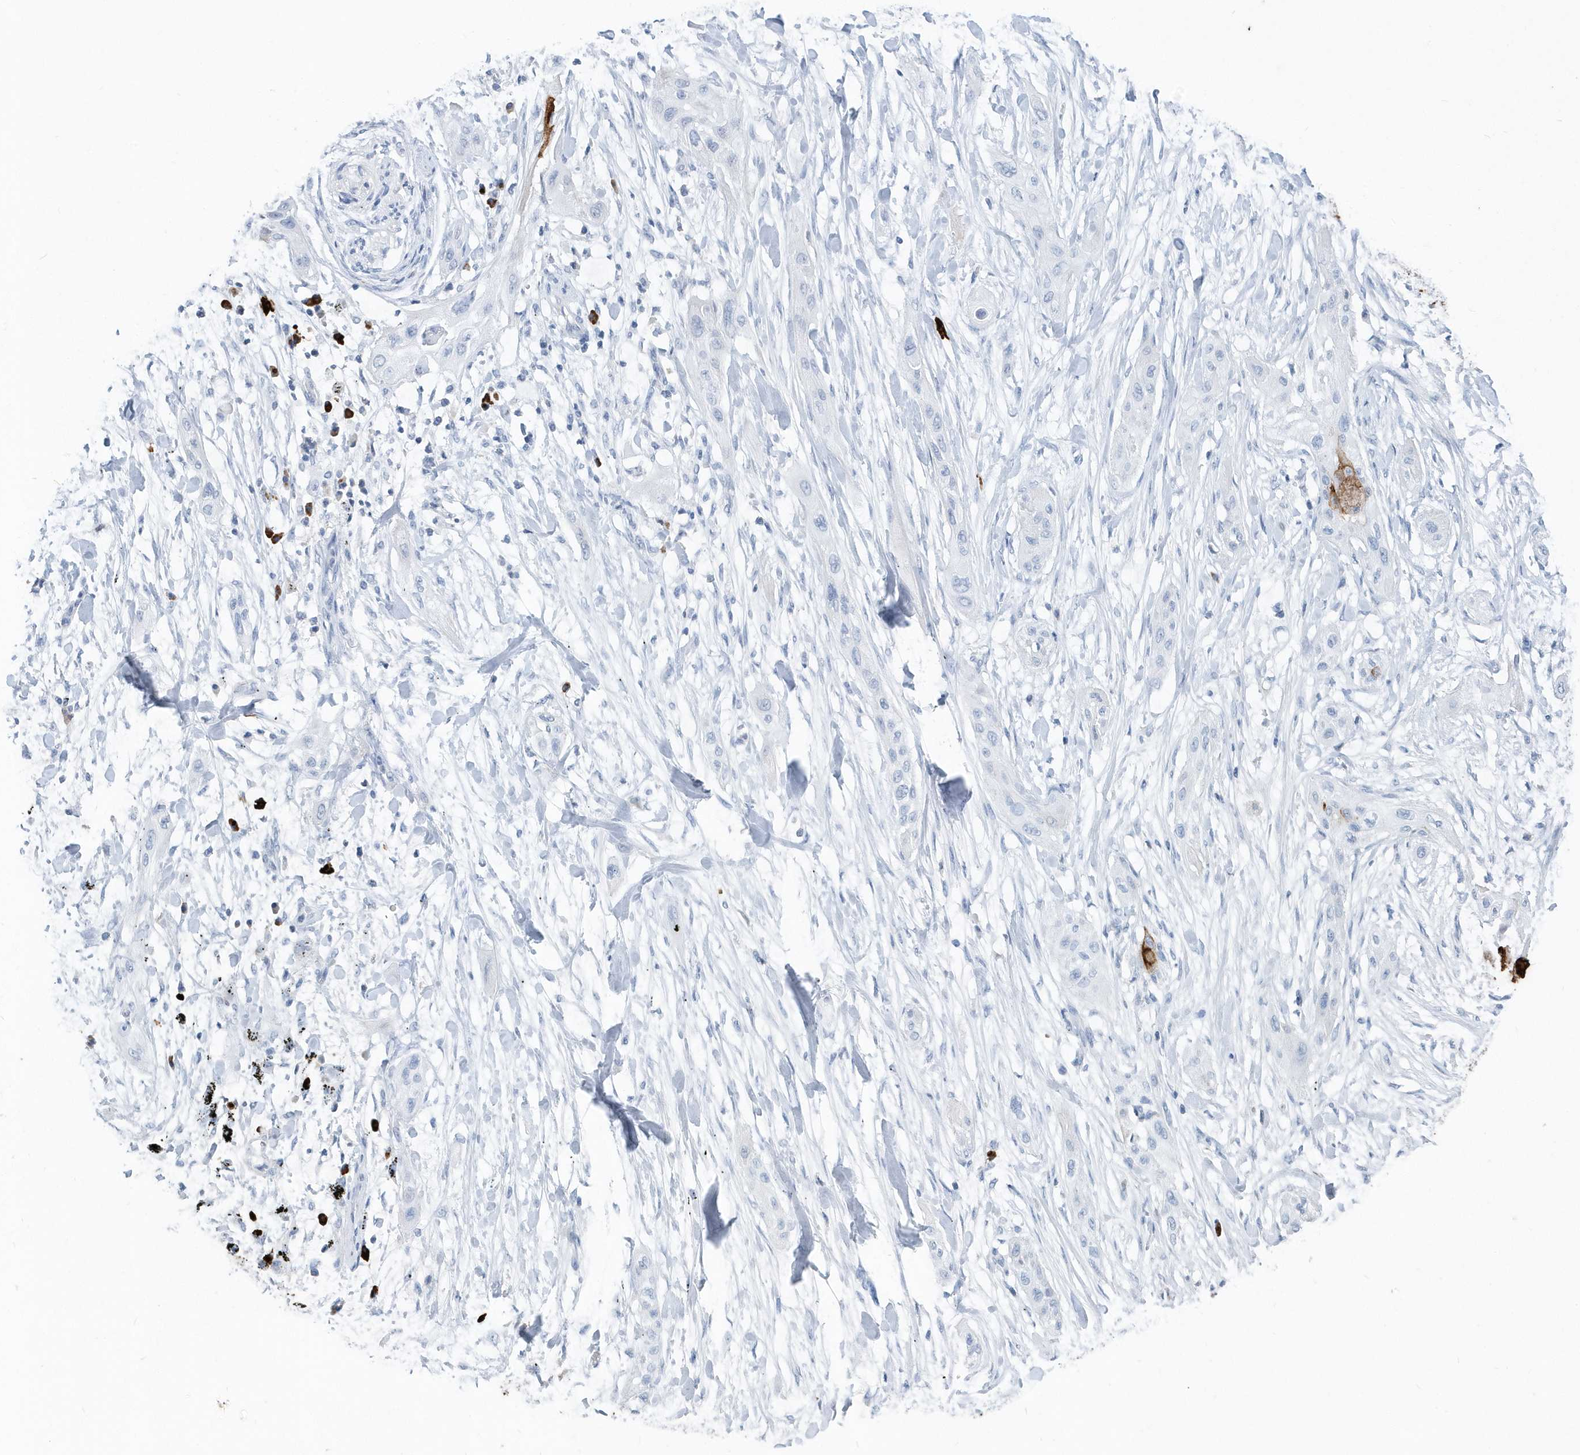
{"staining": {"intensity": "negative", "quantity": "none", "location": "none"}, "tissue": "lung cancer", "cell_type": "Tumor cells", "image_type": "cancer", "snomed": [{"axis": "morphology", "description": "Squamous cell carcinoma, NOS"}, {"axis": "topography", "description": "Lung"}], "caption": "Image shows no protein positivity in tumor cells of lung cancer (squamous cell carcinoma) tissue. Nuclei are stained in blue.", "gene": "JCHAIN", "patient": {"sex": "female", "age": 47}}